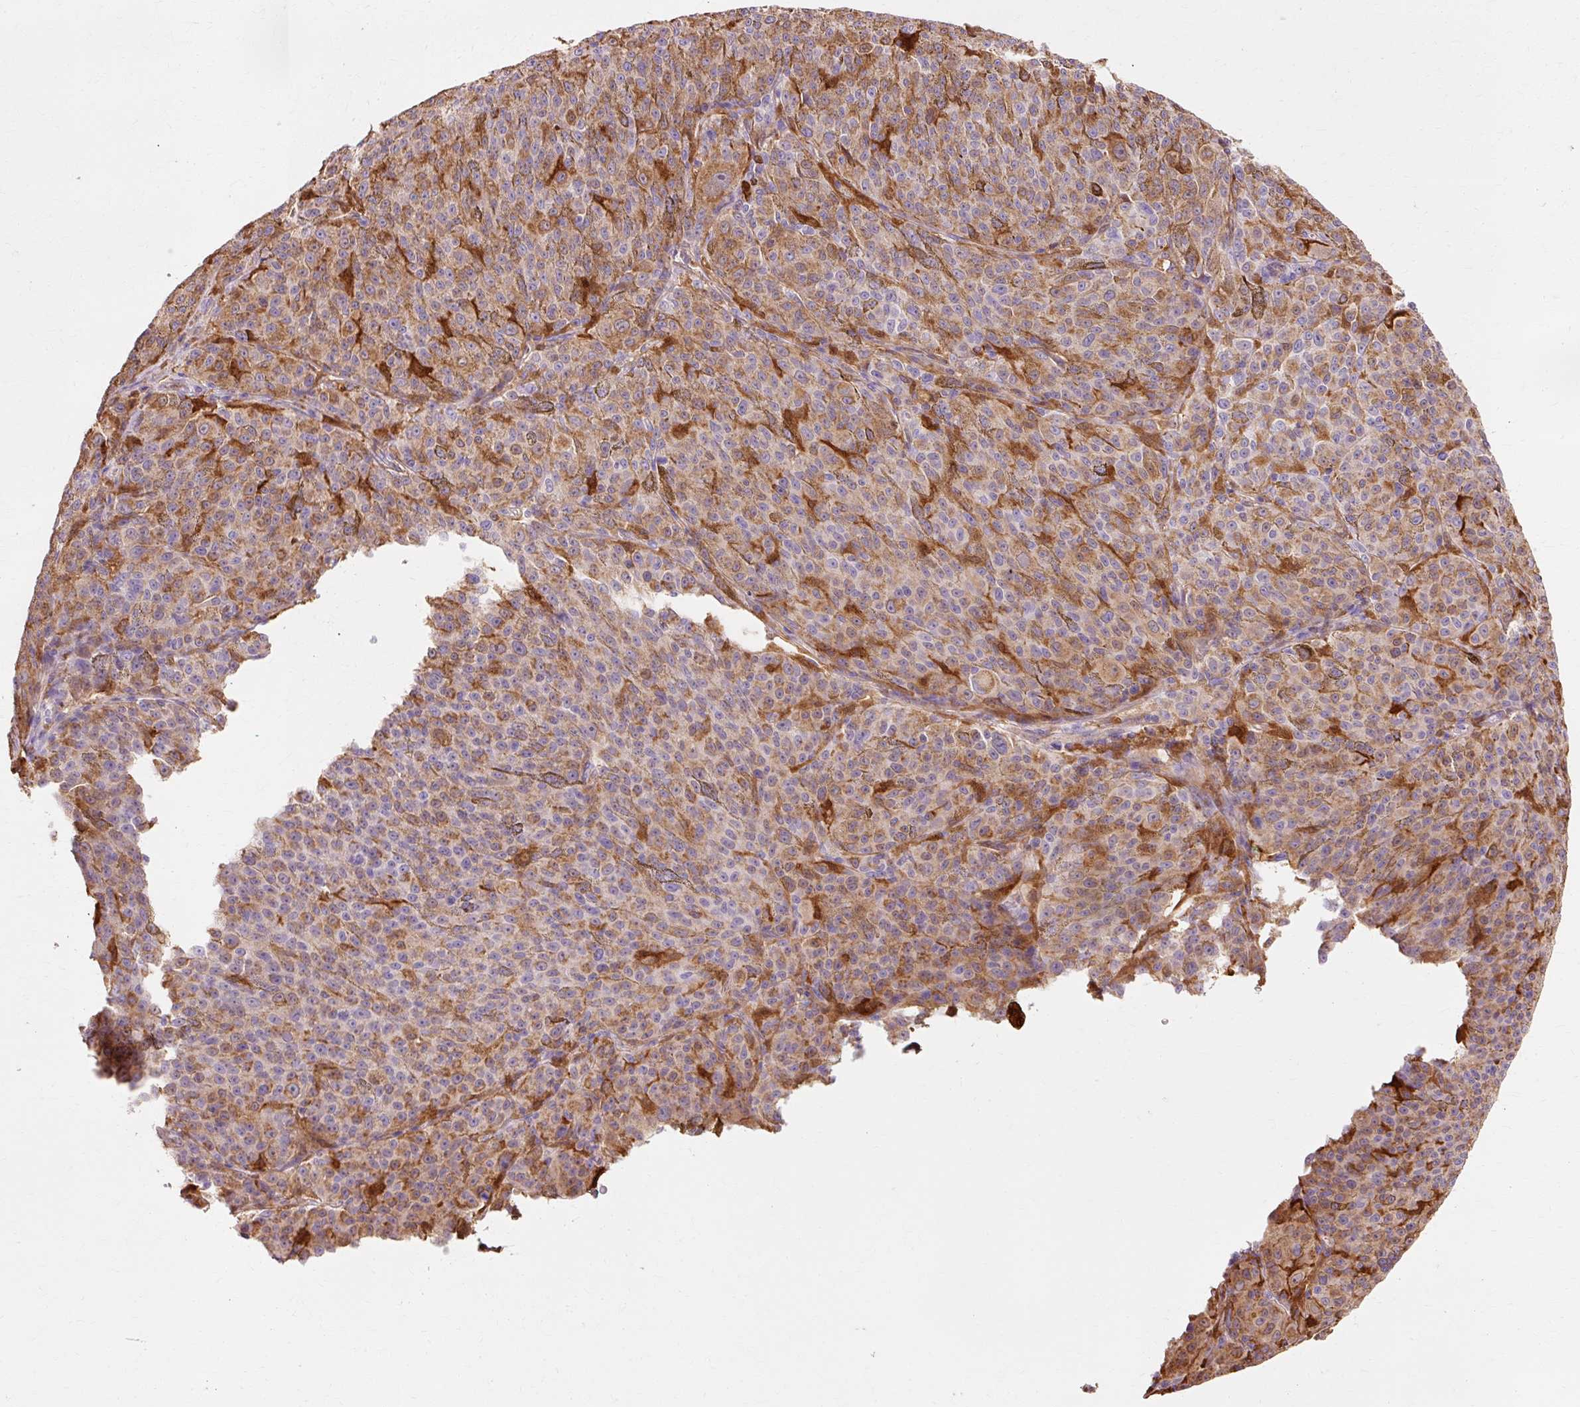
{"staining": {"intensity": "moderate", "quantity": ">75%", "location": "cytoplasmic/membranous"}, "tissue": "melanoma", "cell_type": "Tumor cells", "image_type": "cancer", "snomed": [{"axis": "morphology", "description": "Malignant melanoma, NOS"}, {"axis": "topography", "description": "Skin"}], "caption": "This histopathology image demonstrates melanoma stained with immunohistochemistry to label a protein in brown. The cytoplasmic/membranous of tumor cells show moderate positivity for the protein. Nuclei are counter-stained blue.", "gene": "GPX1", "patient": {"sex": "female", "age": 52}}